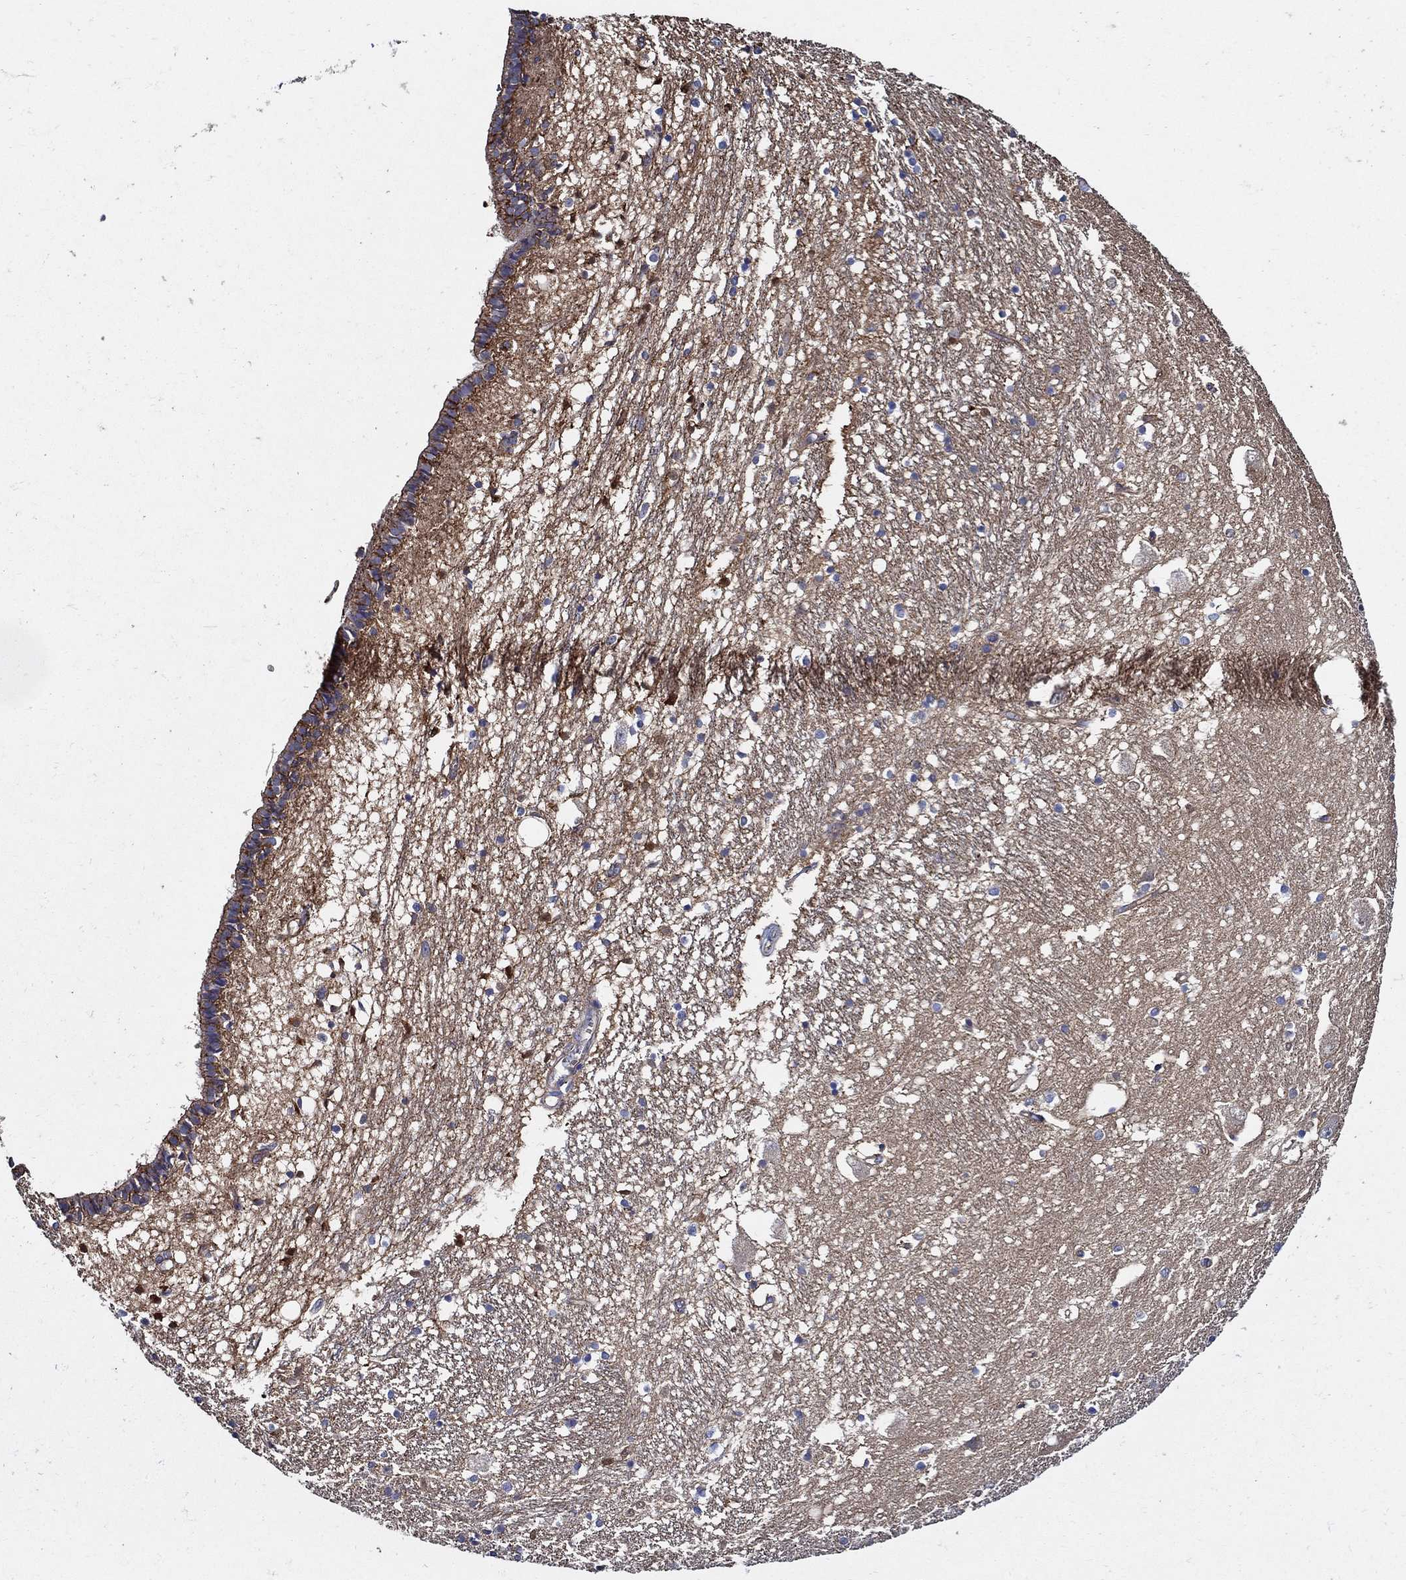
{"staining": {"intensity": "negative", "quantity": "none", "location": "none"}, "tissue": "caudate", "cell_type": "Glial cells", "image_type": "normal", "snomed": [{"axis": "morphology", "description": "Normal tissue, NOS"}, {"axis": "topography", "description": "Lateral ventricle wall"}], "caption": "IHC photomicrograph of normal caudate stained for a protein (brown), which displays no expression in glial cells.", "gene": "APBB3", "patient": {"sex": "female", "age": 71}}